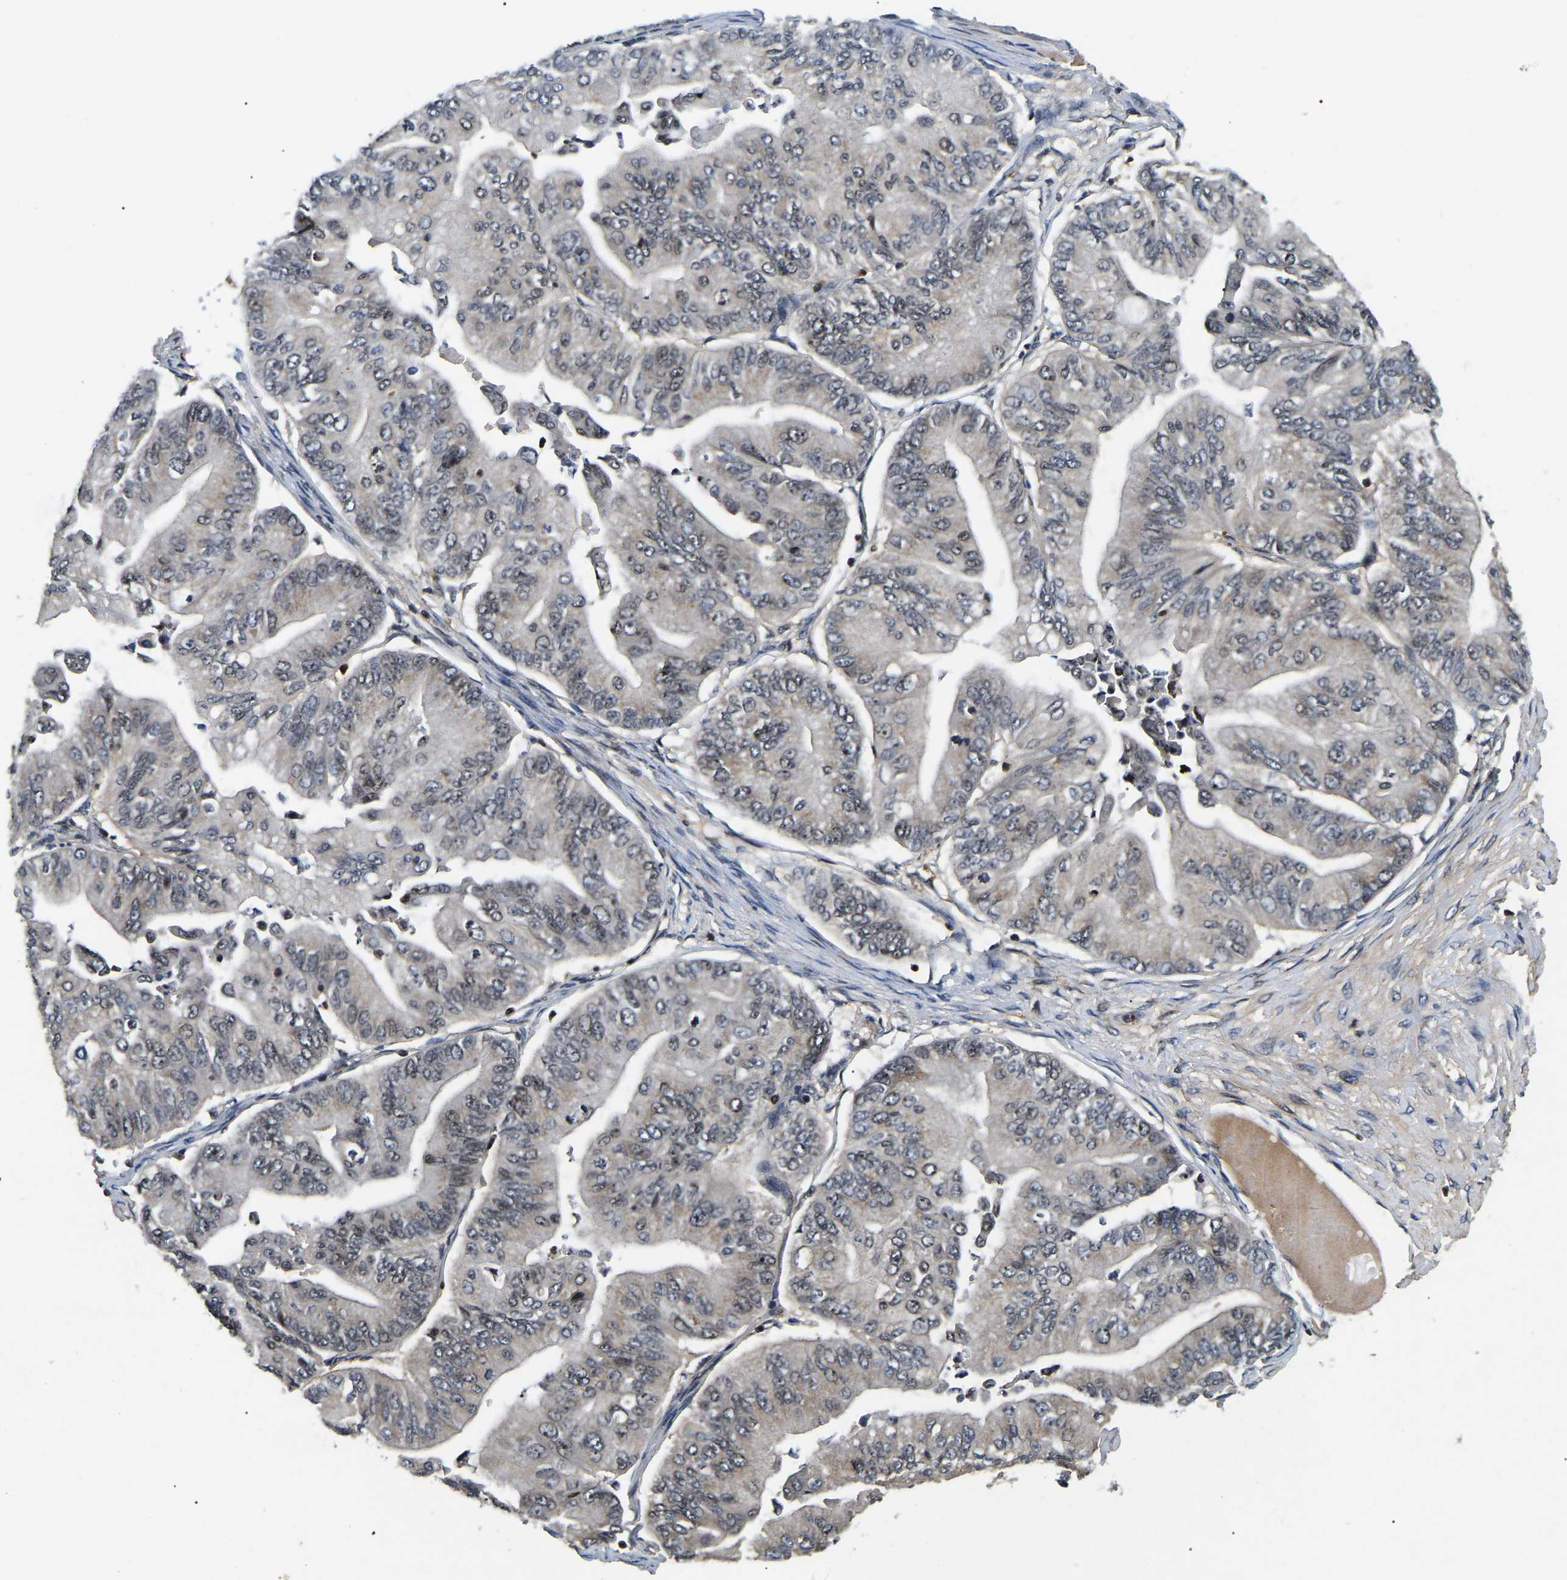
{"staining": {"intensity": "negative", "quantity": "none", "location": "none"}, "tissue": "ovarian cancer", "cell_type": "Tumor cells", "image_type": "cancer", "snomed": [{"axis": "morphology", "description": "Cystadenocarcinoma, mucinous, NOS"}, {"axis": "topography", "description": "Ovary"}], "caption": "Micrograph shows no significant protein expression in tumor cells of mucinous cystadenocarcinoma (ovarian).", "gene": "RBM28", "patient": {"sex": "female", "age": 61}}